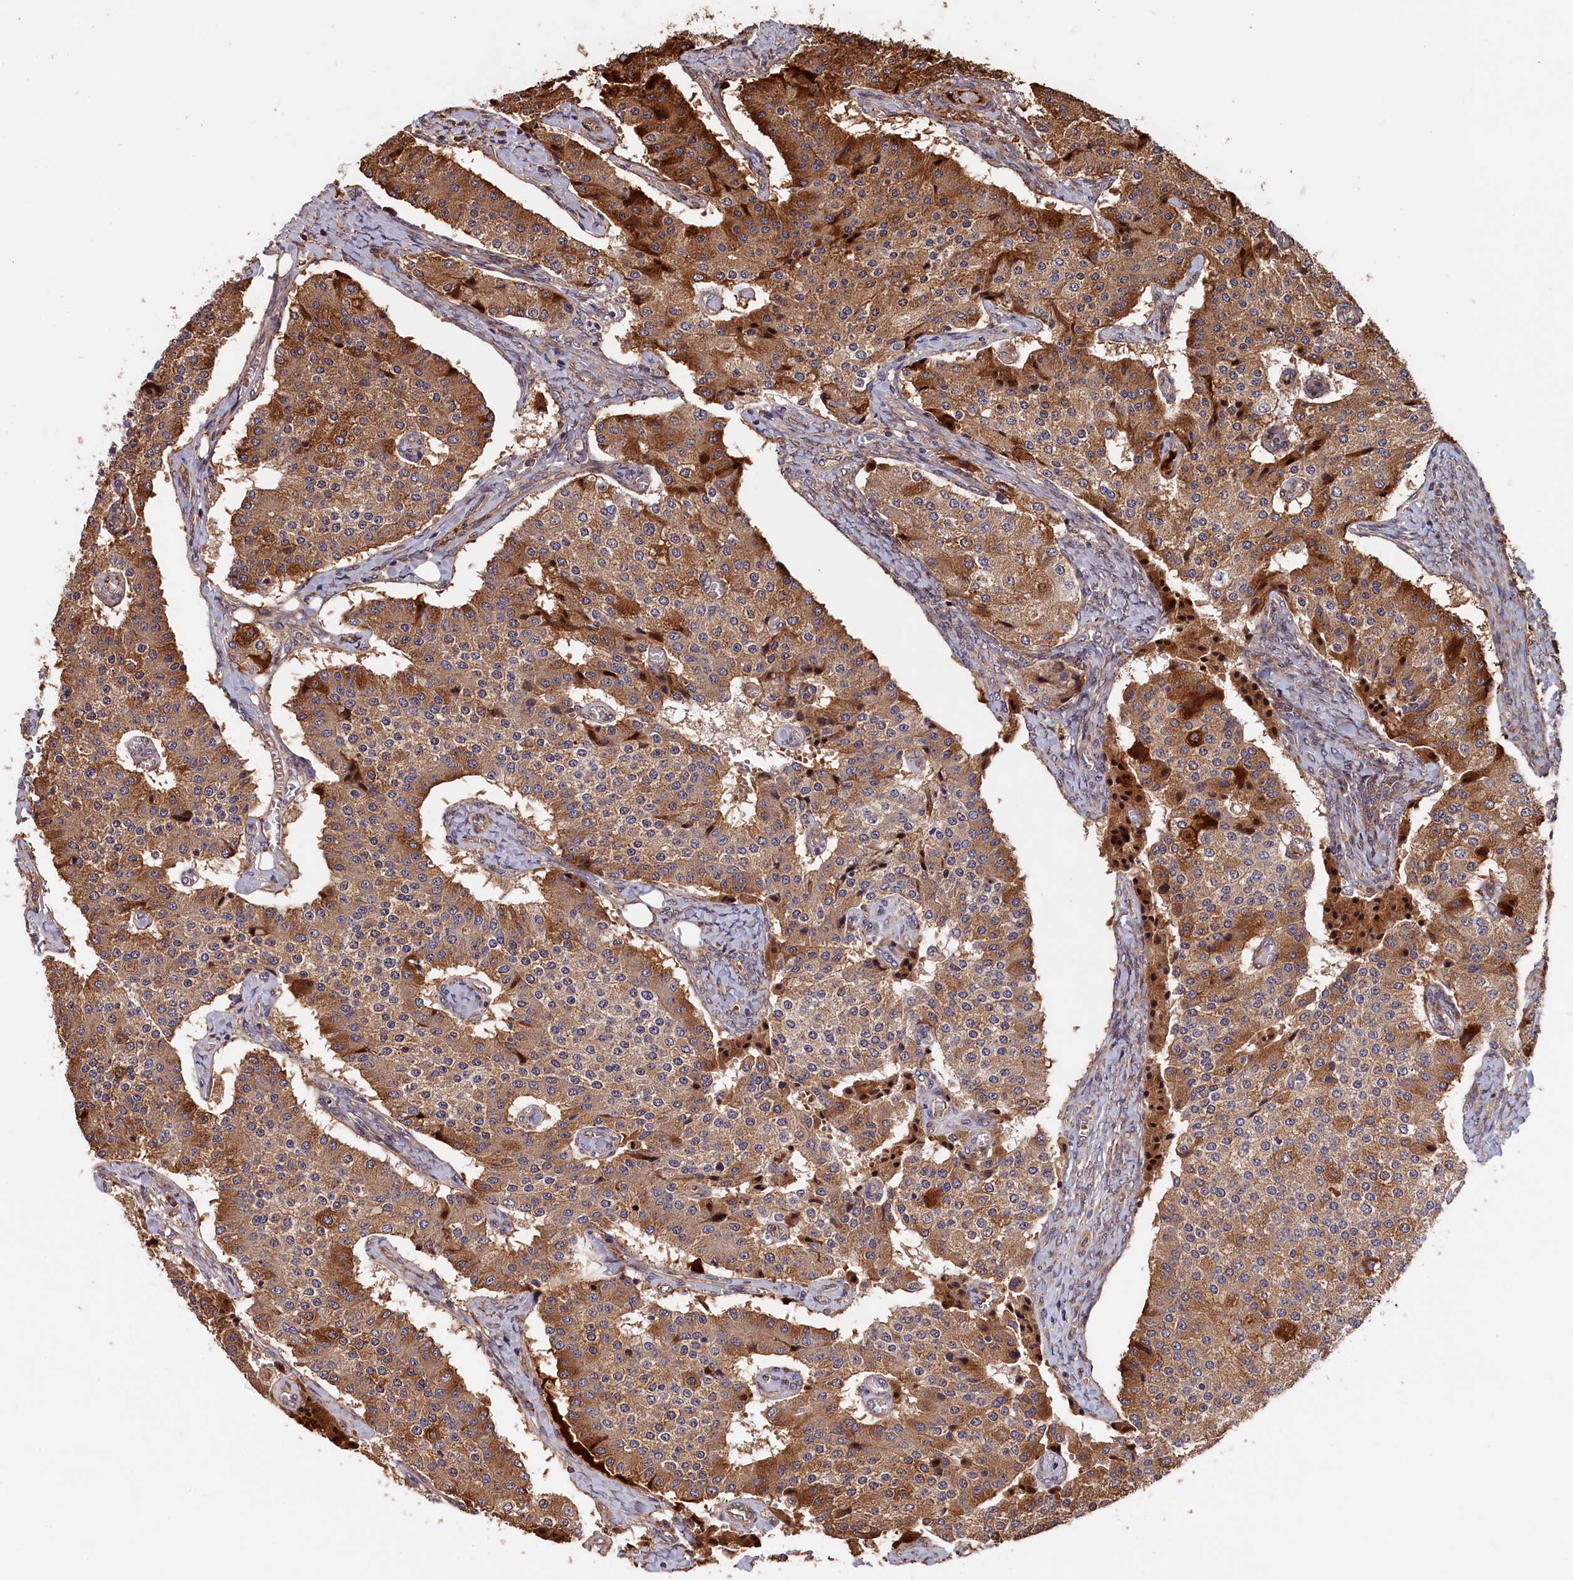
{"staining": {"intensity": "moderate", "quantity": ">75%", "location": "cytoplasmic/membranous"}, "tissue": "carcinoid", "cell_type": "Tumor cells", "image_type": "cancer", "snomed": [{"axis": "morphology", "description": "Carcinoid, malignant, NOS"}, {"axis": "topography", "description": "Colon"}], "caption": "Protein analysis of malignant carcinoid tissue shows moderate cytoplasmic/membranous positivity in approximately >75% of tumor cells.", "gene": "GREB1L", "patient": {"sex": "female", "age": 52}}